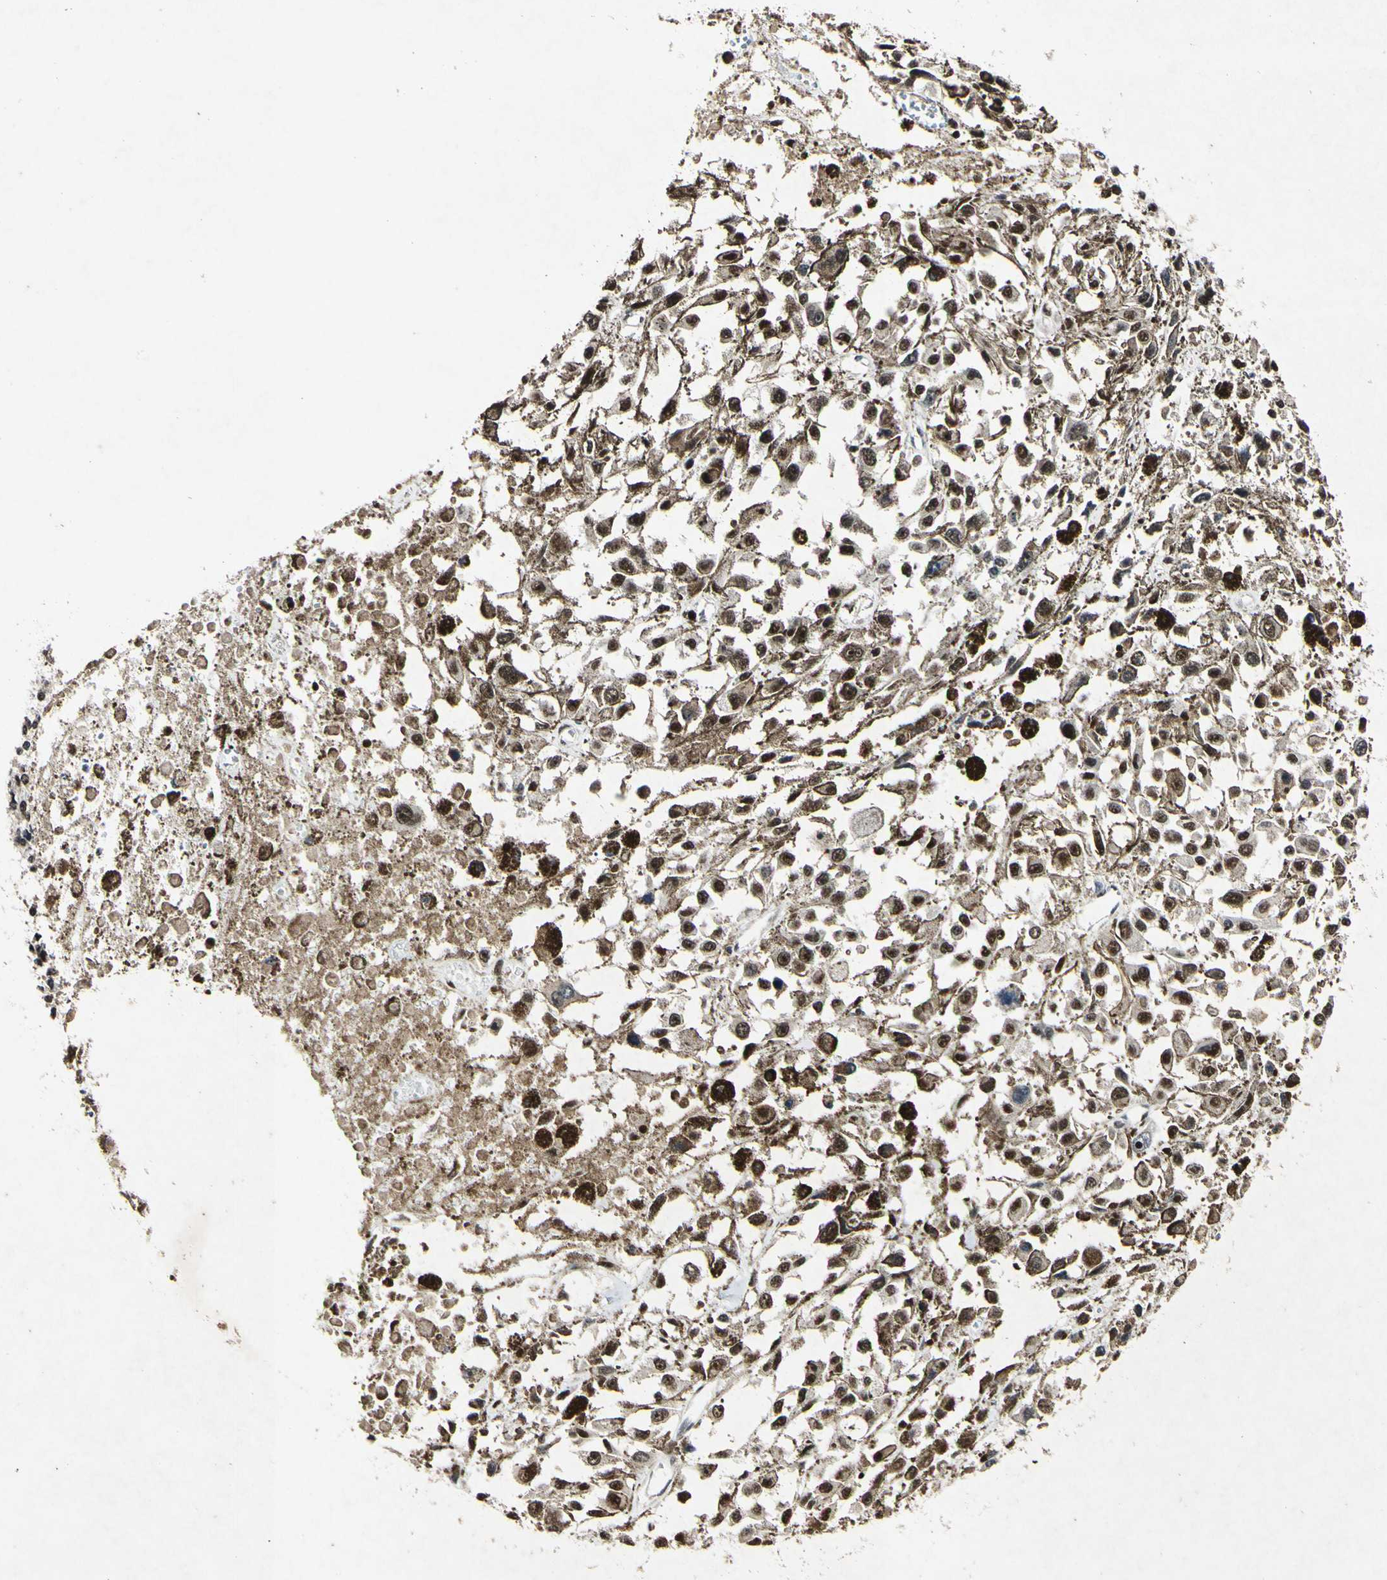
{"staining": {"intensity": "moderate", "quantity": ">75%", "location": "cytoplasmic/membranous,nuclear"}, "tissue": "melanoma", "cell_type": "Tumor cells", "image_type": "cancer", "snomed": [{"axis": "morphology", "description": "Malignant melanoma, Metastatic site"}, {"axis": "topography", "description": "Lymph node"}], "caption": "The histopathology image shows a brown stain indicating the presence of a protein in the cytoplasmic/membranous and nuclear of tumor cells in melanoma. (DAB IHC, brown staining for protein, blue staining for nuclei).", "gene": "POLR2F", "patient": {"sex": "male", "age": 59}}